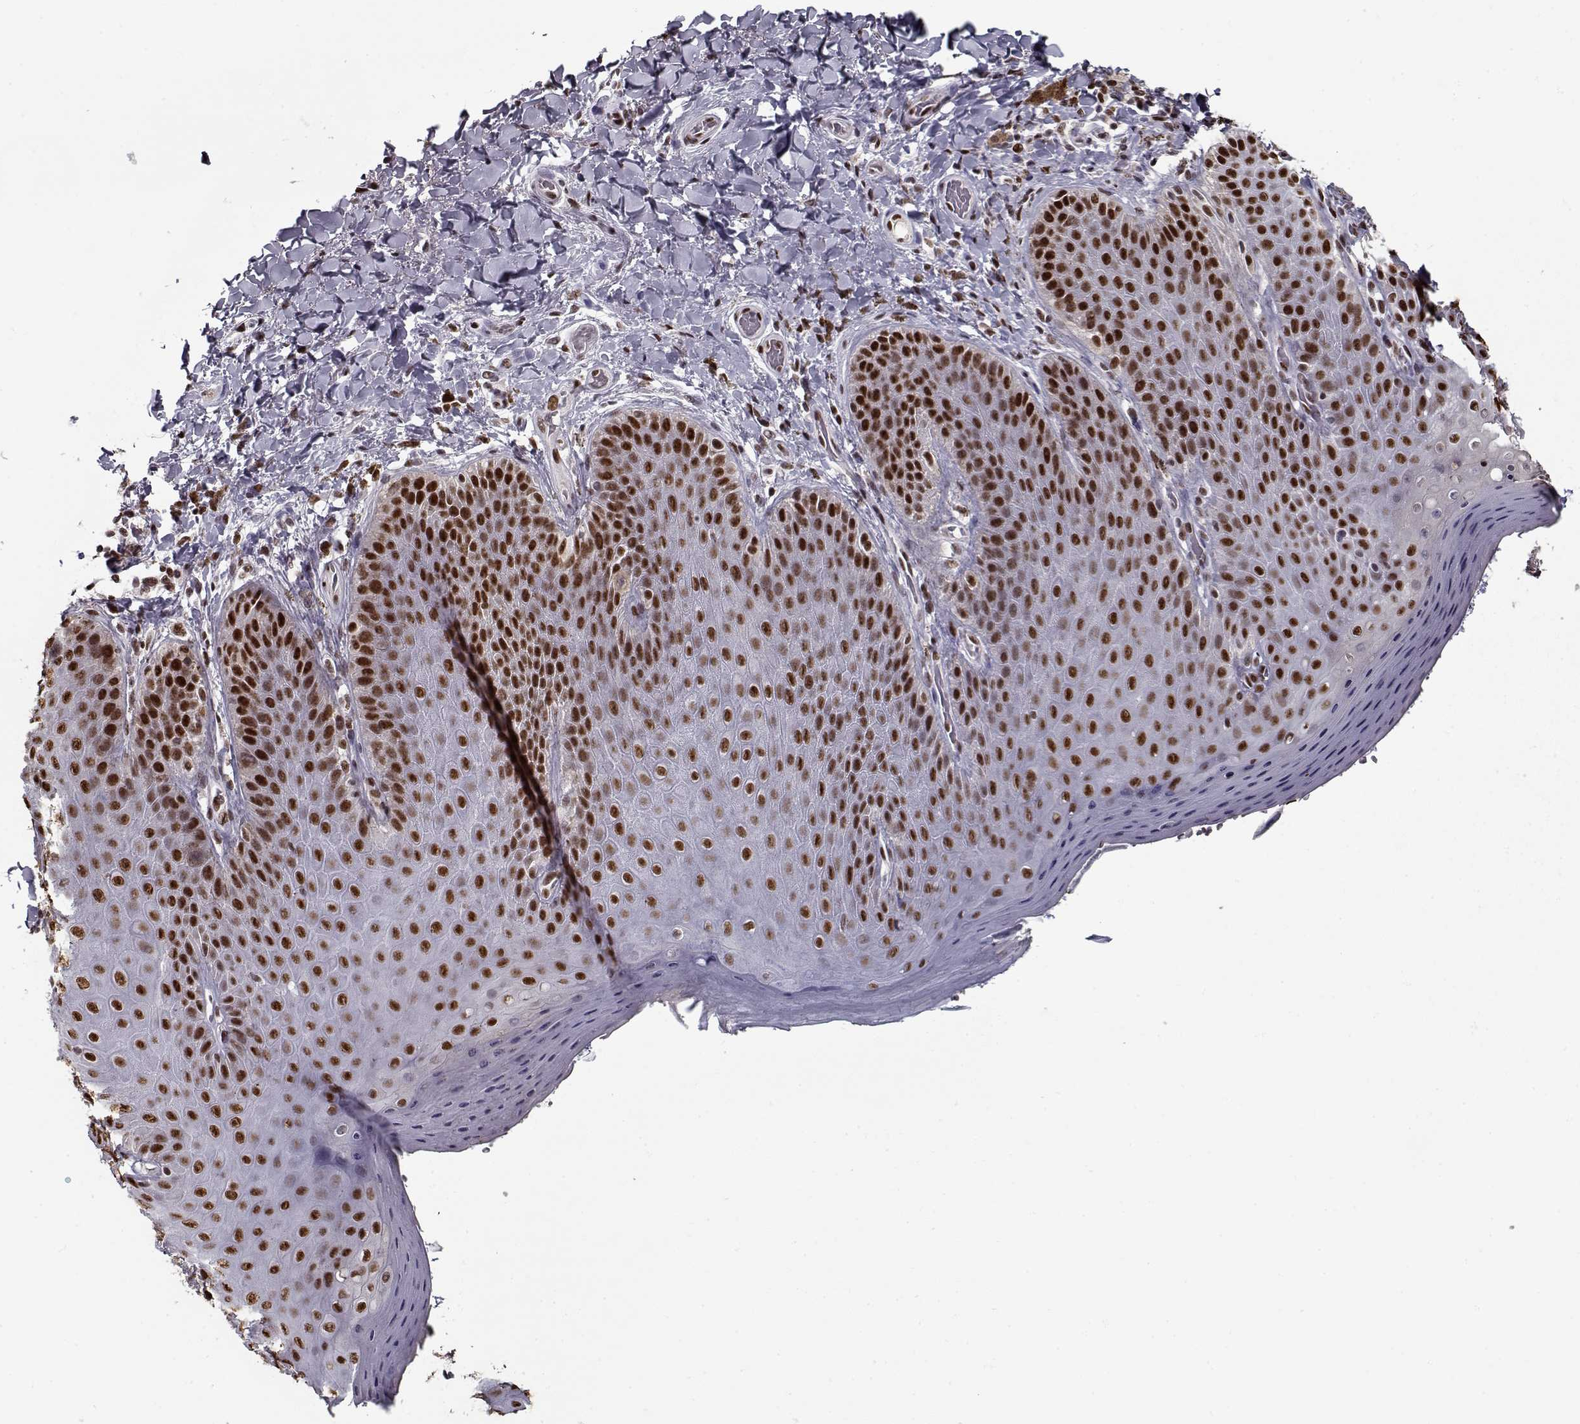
{"staining": {"intensity": "moderate", "quantity": ">75%", "location": "nuclear"}, "tissue": "skin", "cell_type": "Epidermal cells", "image_type": "normal", "snomed": [{"axis": "morphology", "description": "Normal tissue, NOS"}, {"axis": "topography", "description": "Anal"}], "caption": "Normal skin was stained to show a protein in brown. There is medium levels of moderate nuclear expression in about >75% of epidermal cells. The protein is stained brown, and the nuclei are stained in blue (DAB IHC with brightfield microscopy, high magnification).", "gene": "PRMT1", "patient": {"sex": "male", "age": 53}}